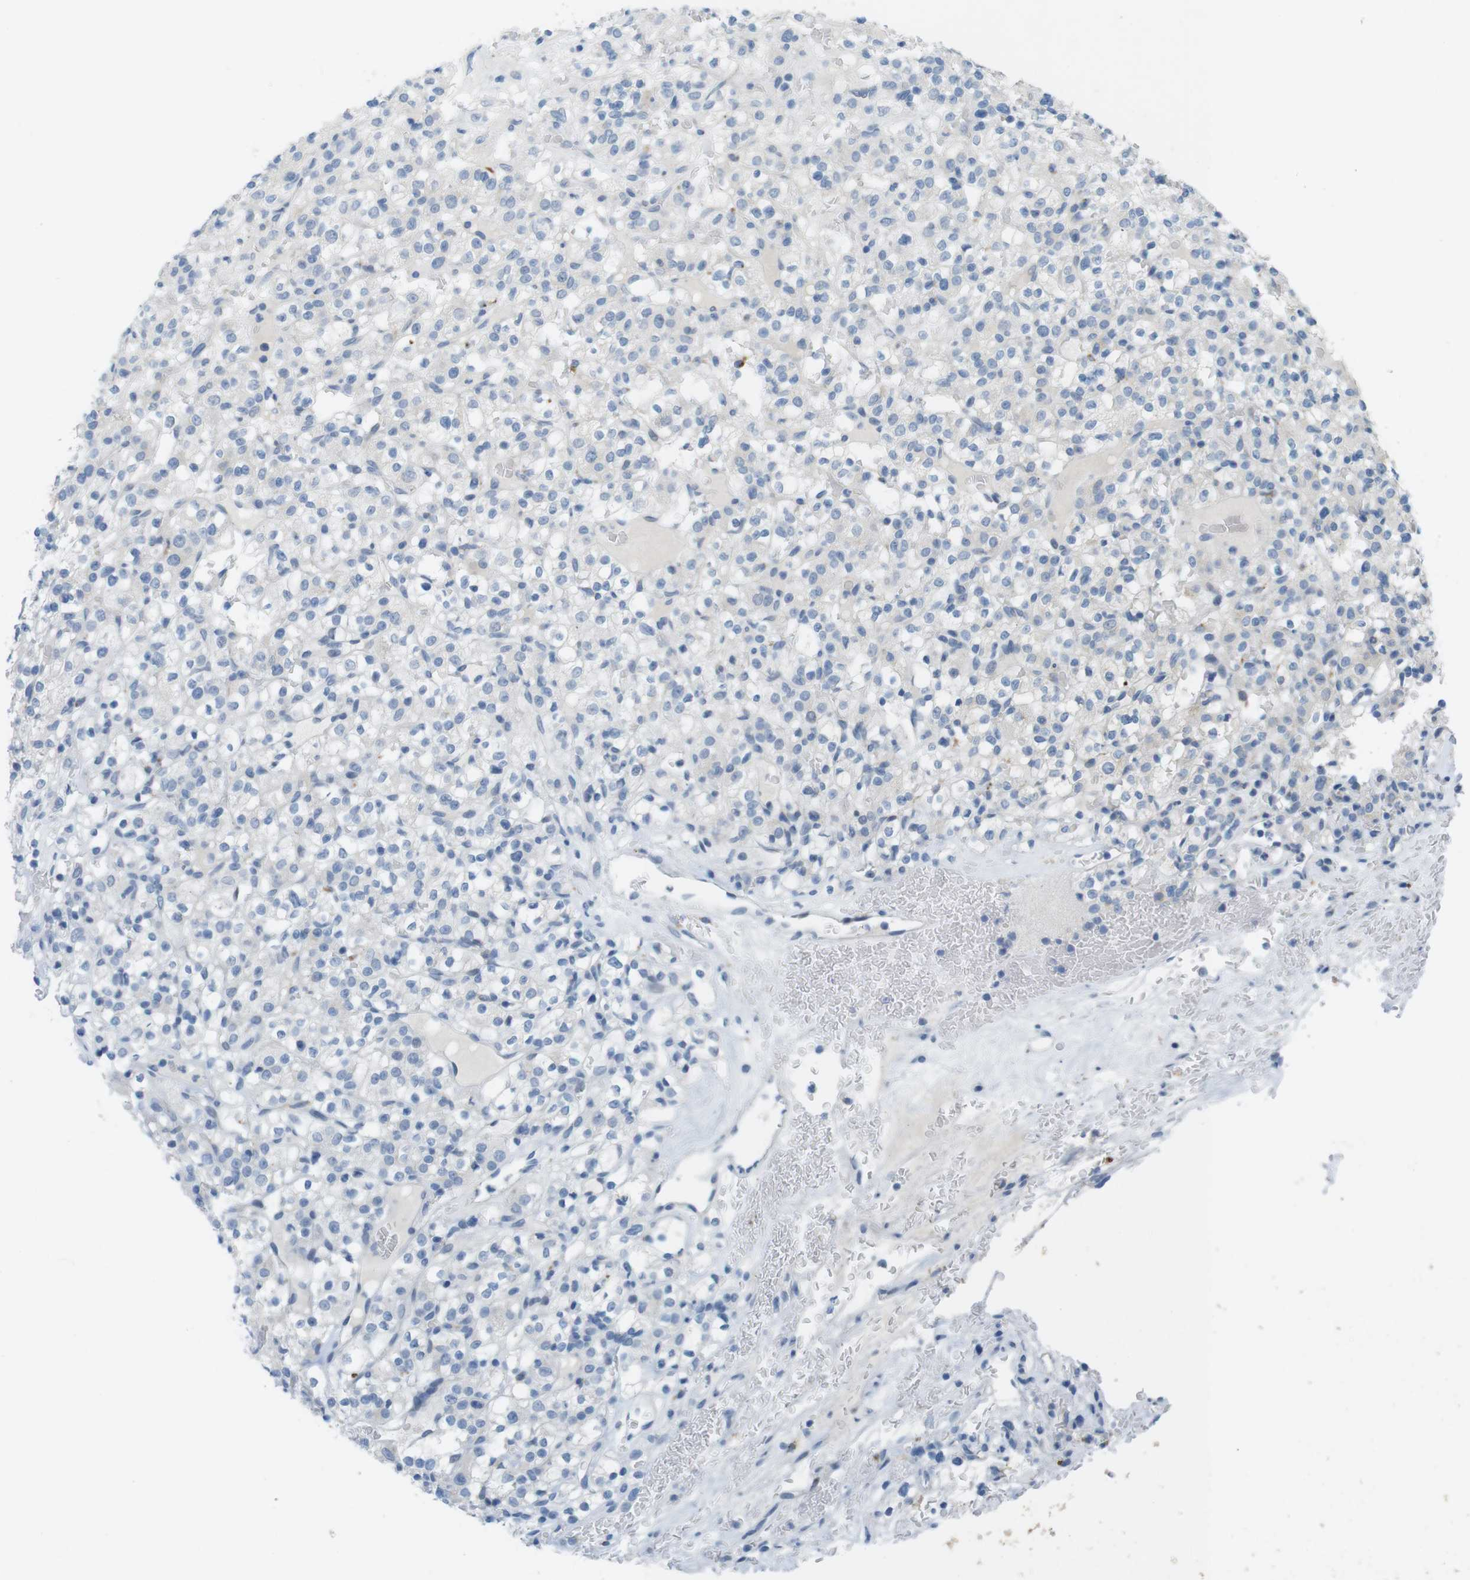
{"staining": {"intensity": "negative", "quantity": "none", "location": "none"}, "tissue": "renal cancer", "cell_type": "Tumor cells", "image_type": "cancer", "snomed": [{"axis": "morphology", "description": "Normal tissue, NOS"}, {"axis": "morphology", "description": "Adenocarcinoma, NOS"}, {"axis": "topography", "description": "Kidney"}], "caption": "Tumor cells show no significant positivity in adenocarcinoma (renal).", "gene": "YIPF1", "patient": {"sex": "female", "age": 72}}